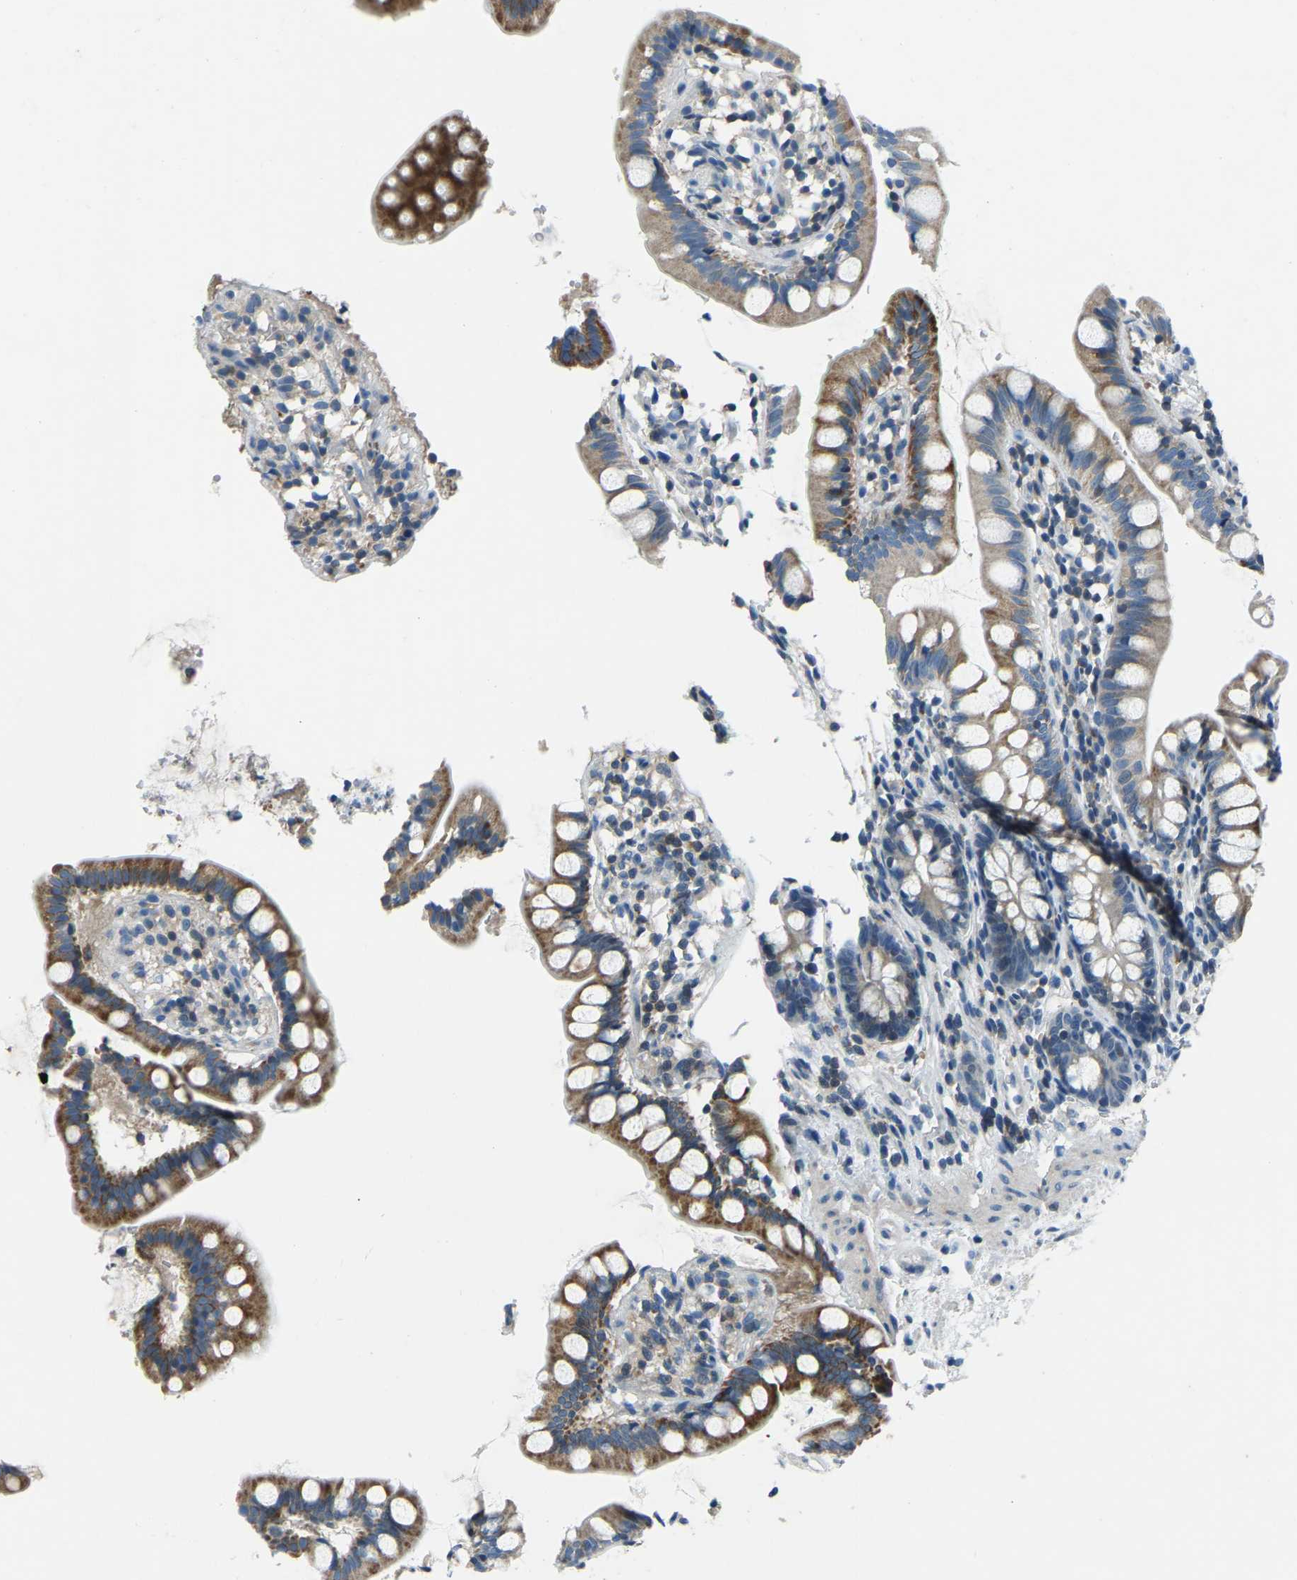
{"staining": {"intensity": "moderate", "quantity": "<25%", "location": "cytoplasmic/membranous"}, "tissue": "small intestine", "cell_type": "Glandular cells", "image_type": "normal", "snomed": [{"axis": "morphology", "description": "Normal tissue, NOS"}, {"axis": "topography", "description": "Small intestine"}], "caption": "Glandular cells demonstrate moderate cytoplasmic/membranous expression in about <25% of cells in benign small intestine. Ihc stains the protein of interest in brown and the nuclei are stained blue.", "gene": "XIRP1", "patient": {"sex": "female", "age": 84}}